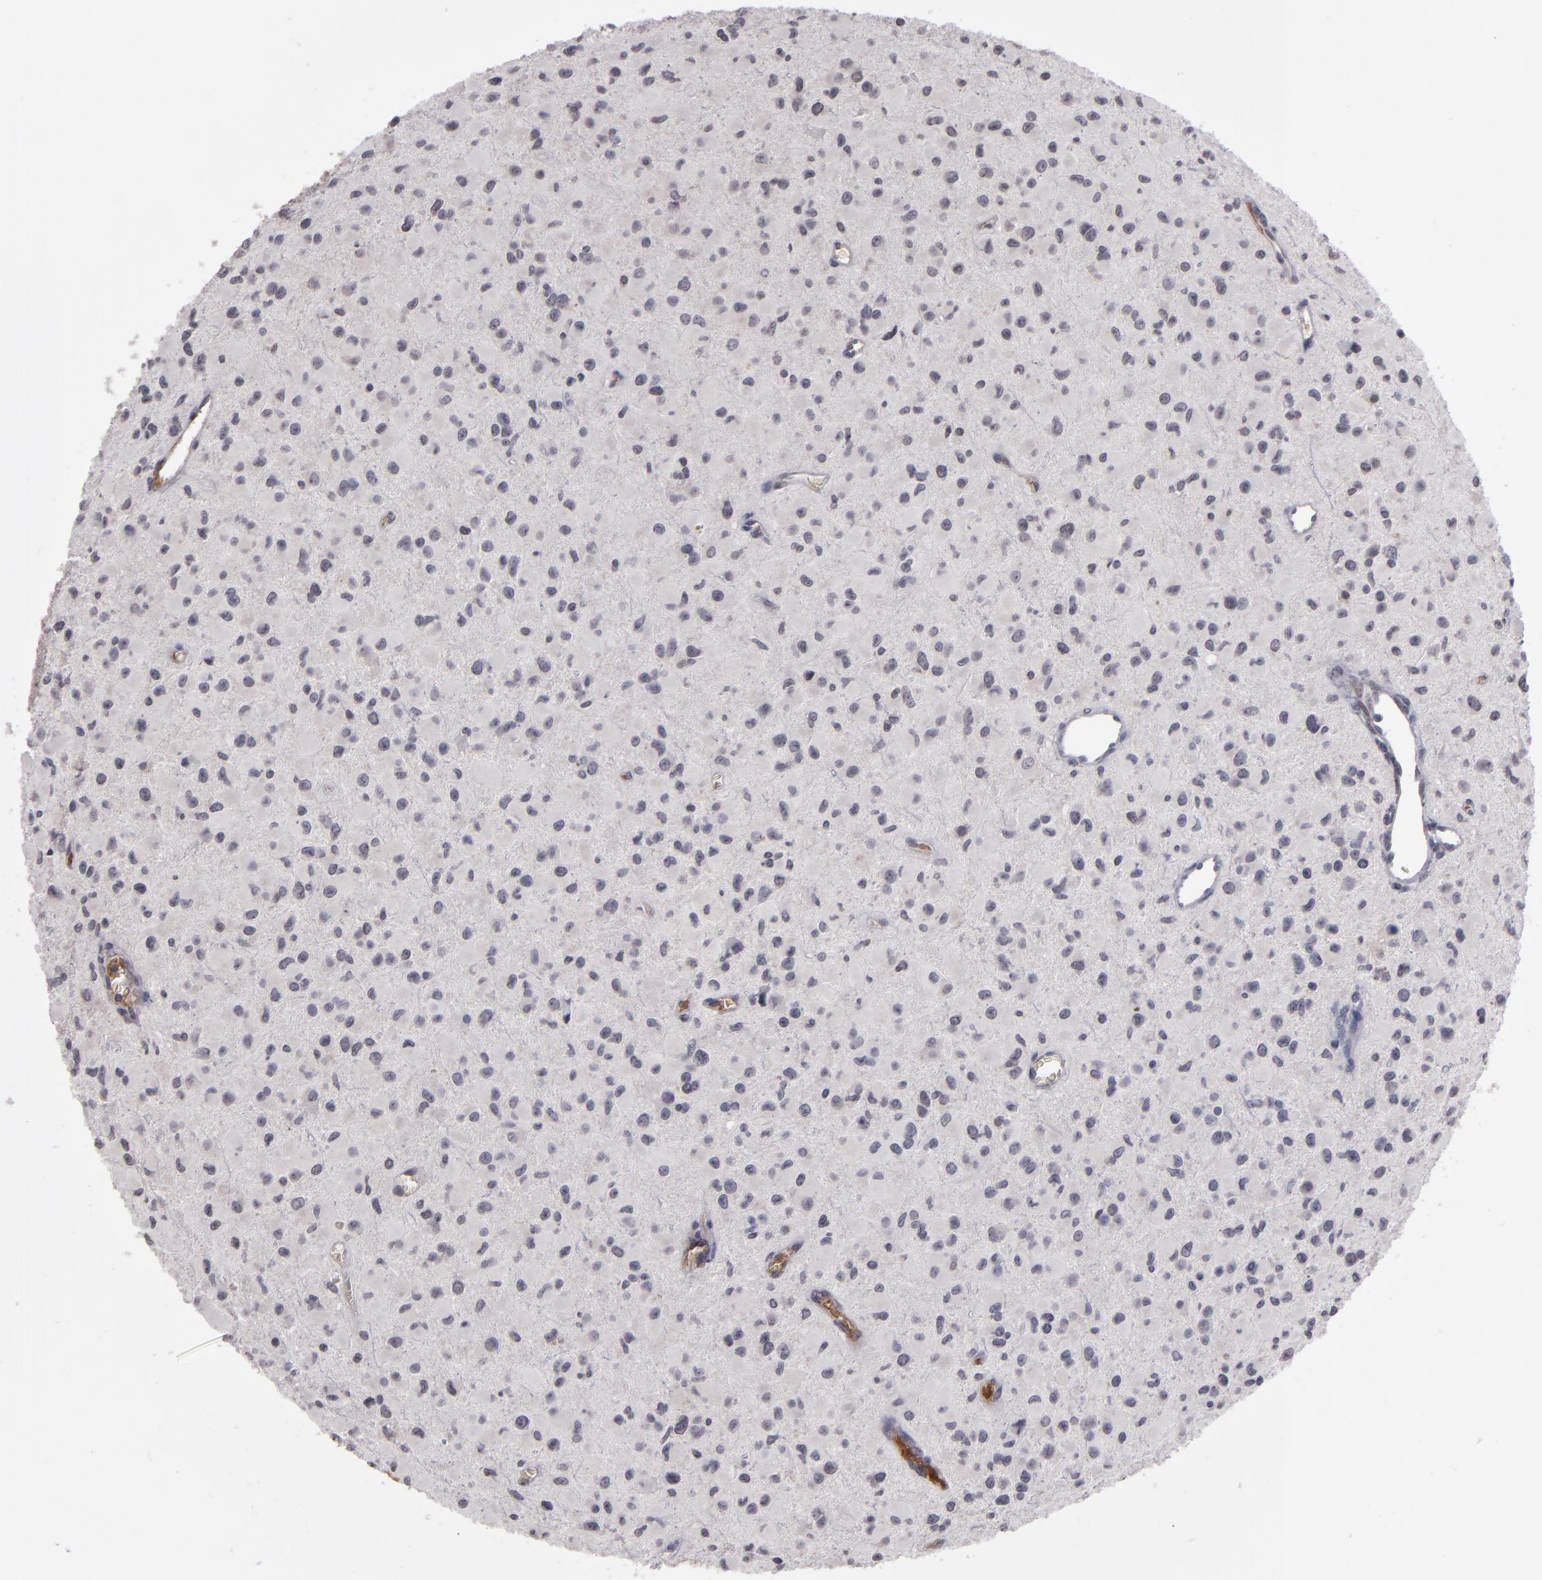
{"staining": {"intensity": "negative", "quantity": "none", "location": "none"}, "tissue": "glioma", "cell_type": "Tumor cells", "image_type": "cancer", "snomed": [{"axis": "morphology", "description": "Glioma, malignant, Low grade"}, {"axis": "topography", "description": "Brain"}], "caption": "Immunohistochemistry (IHC) image of human malignant glioma (low-grade) stained for a protein (brown), which exhibits no staining in tumor cells.", "gene": "ITIH4", "patient": {"sex": "male", "age": 42}}